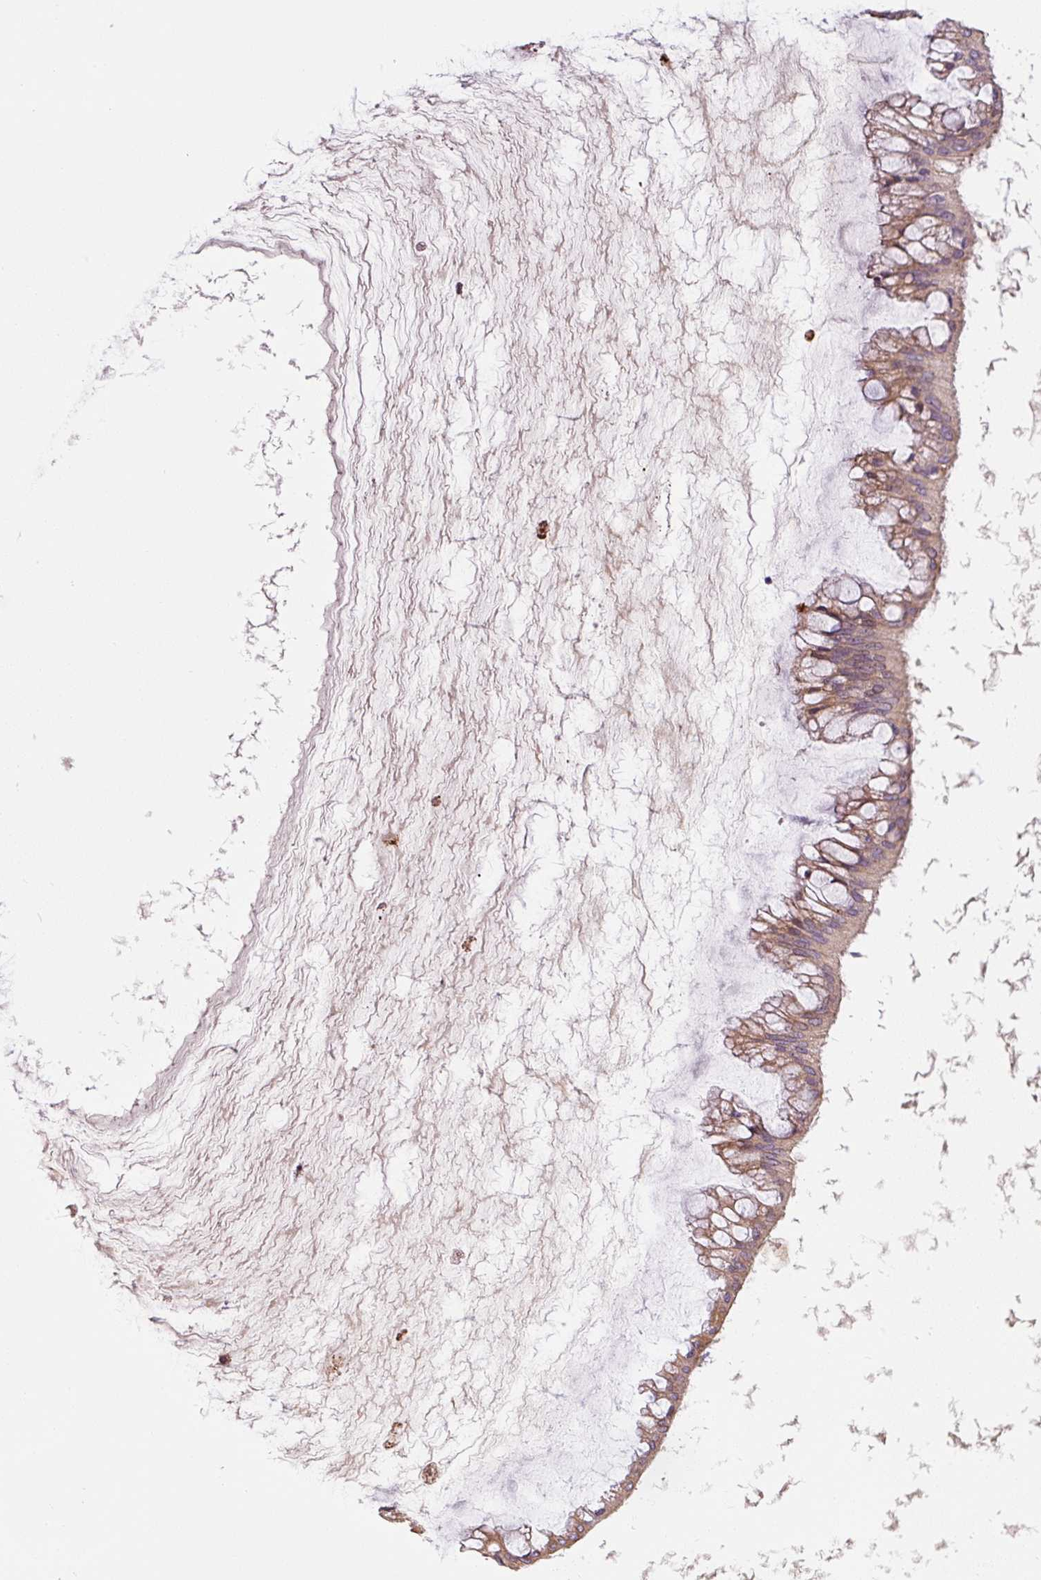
{"staining": {"intensity": "moderate", "quantity": ">75%", "location": "cytoplasmic/membranous"}, "tissue": "ovarian cancer", "cell_type": "Tumor cells", "image_type": "cancer", "snomed": [{"axis": "morphology", "description": "Cystadenocarcinoma, mucinous, NOS"}, {"axis": "topography", "description": "Ovary"}], "caption": "Human mucinous cystadenocarcinoma (ovarian) stained for a protein (brown) shows moderate cytoplasmic/membranous positive expression in about >75% of tumor cells.", "gene": "FUT10", "patient": {"sex": "female", "age": 73}}